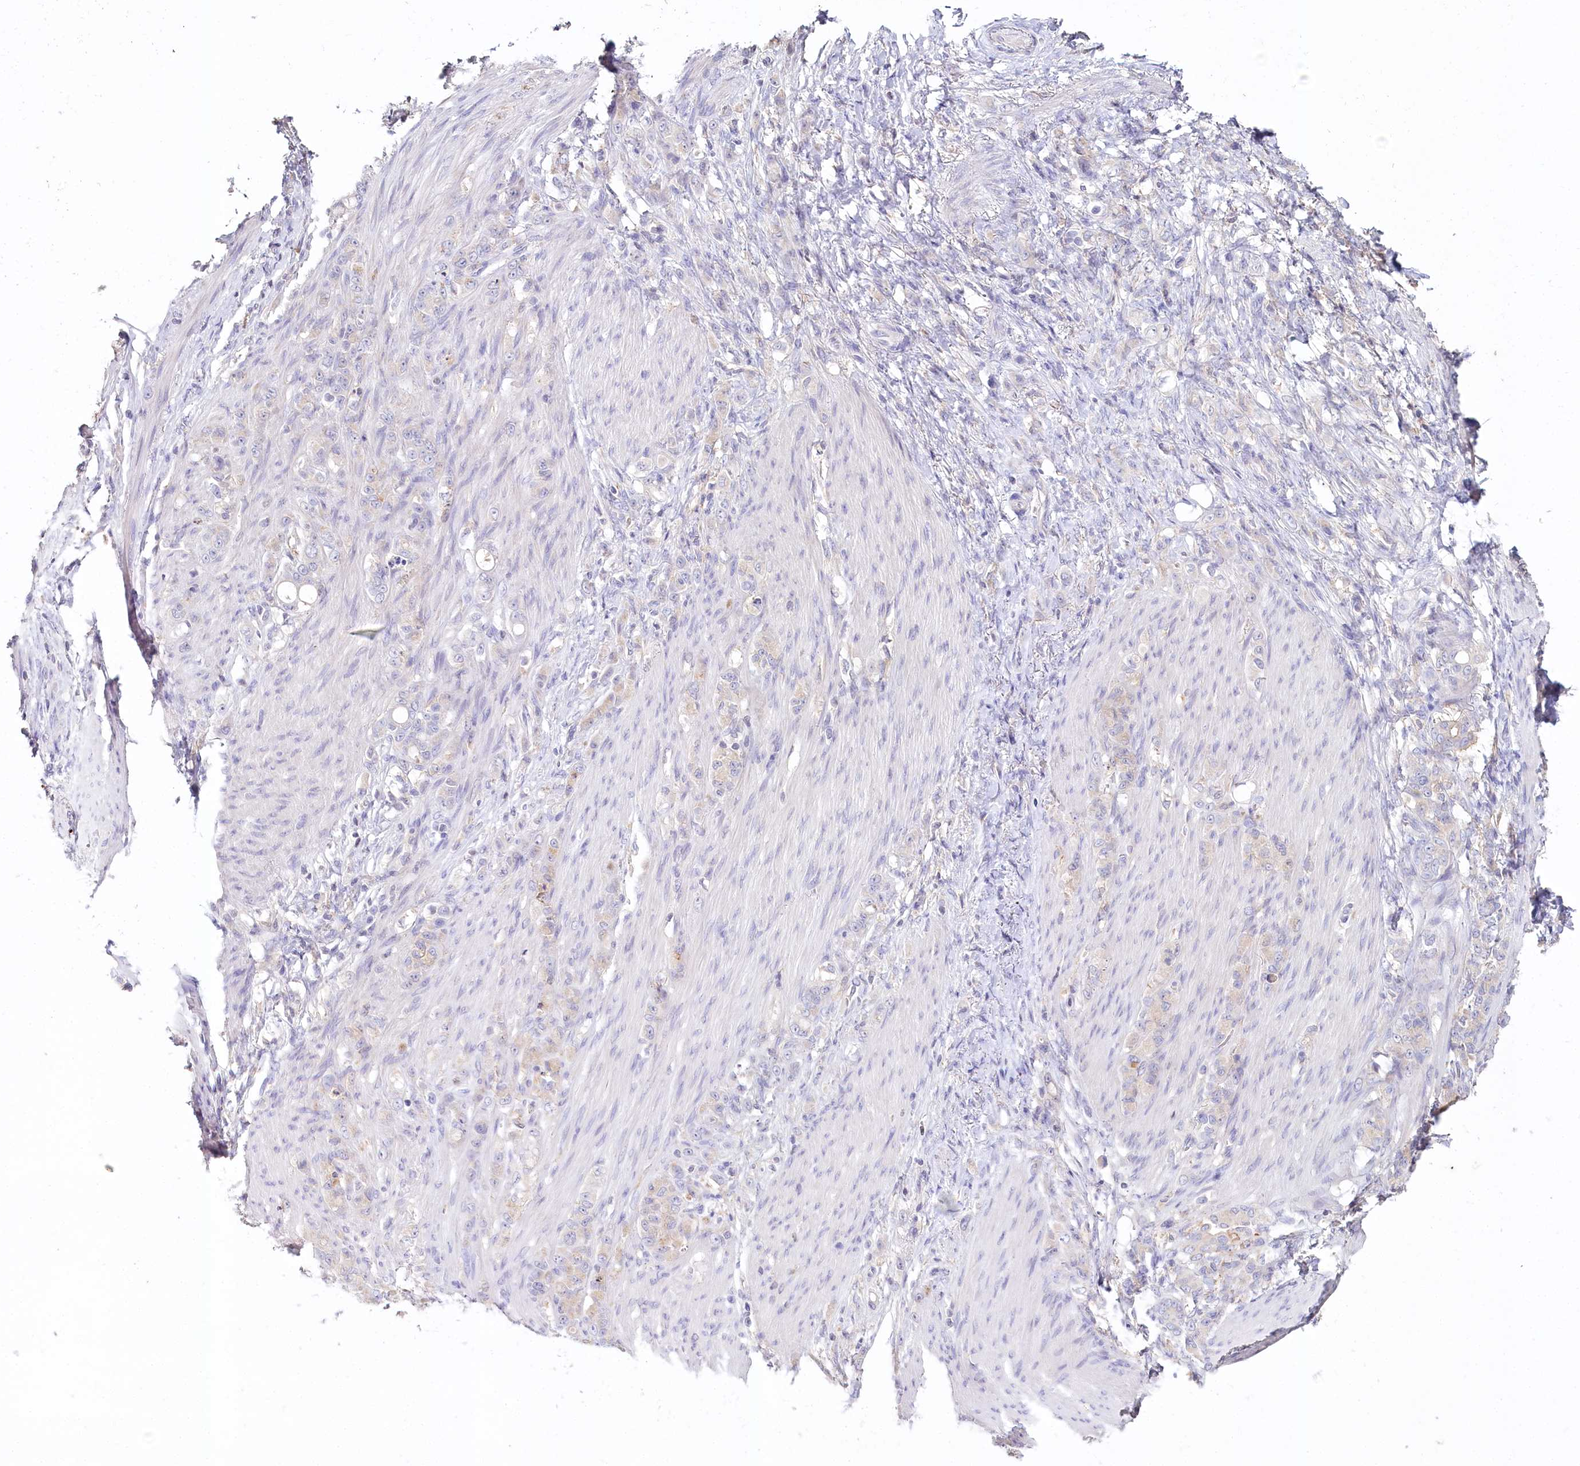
{"staining": {"intensity": "negative", "quantity": "none", "location": "none"}, "tissue": "stomach cancer", "cell_type": "Tumor cells", "image_type": "cancer", "snomed": [{"axis": "morphology", "description": "Adenocarcinoma, NOS"}, {"axis": "topography", "description": "Stomach"}], "caption": "A histopathology image of human adenocarcinoma (stomach) is negative for staining in tumor cells.", "gene": "DAPK1", "patient": {"sex": "female", "age": 79}}